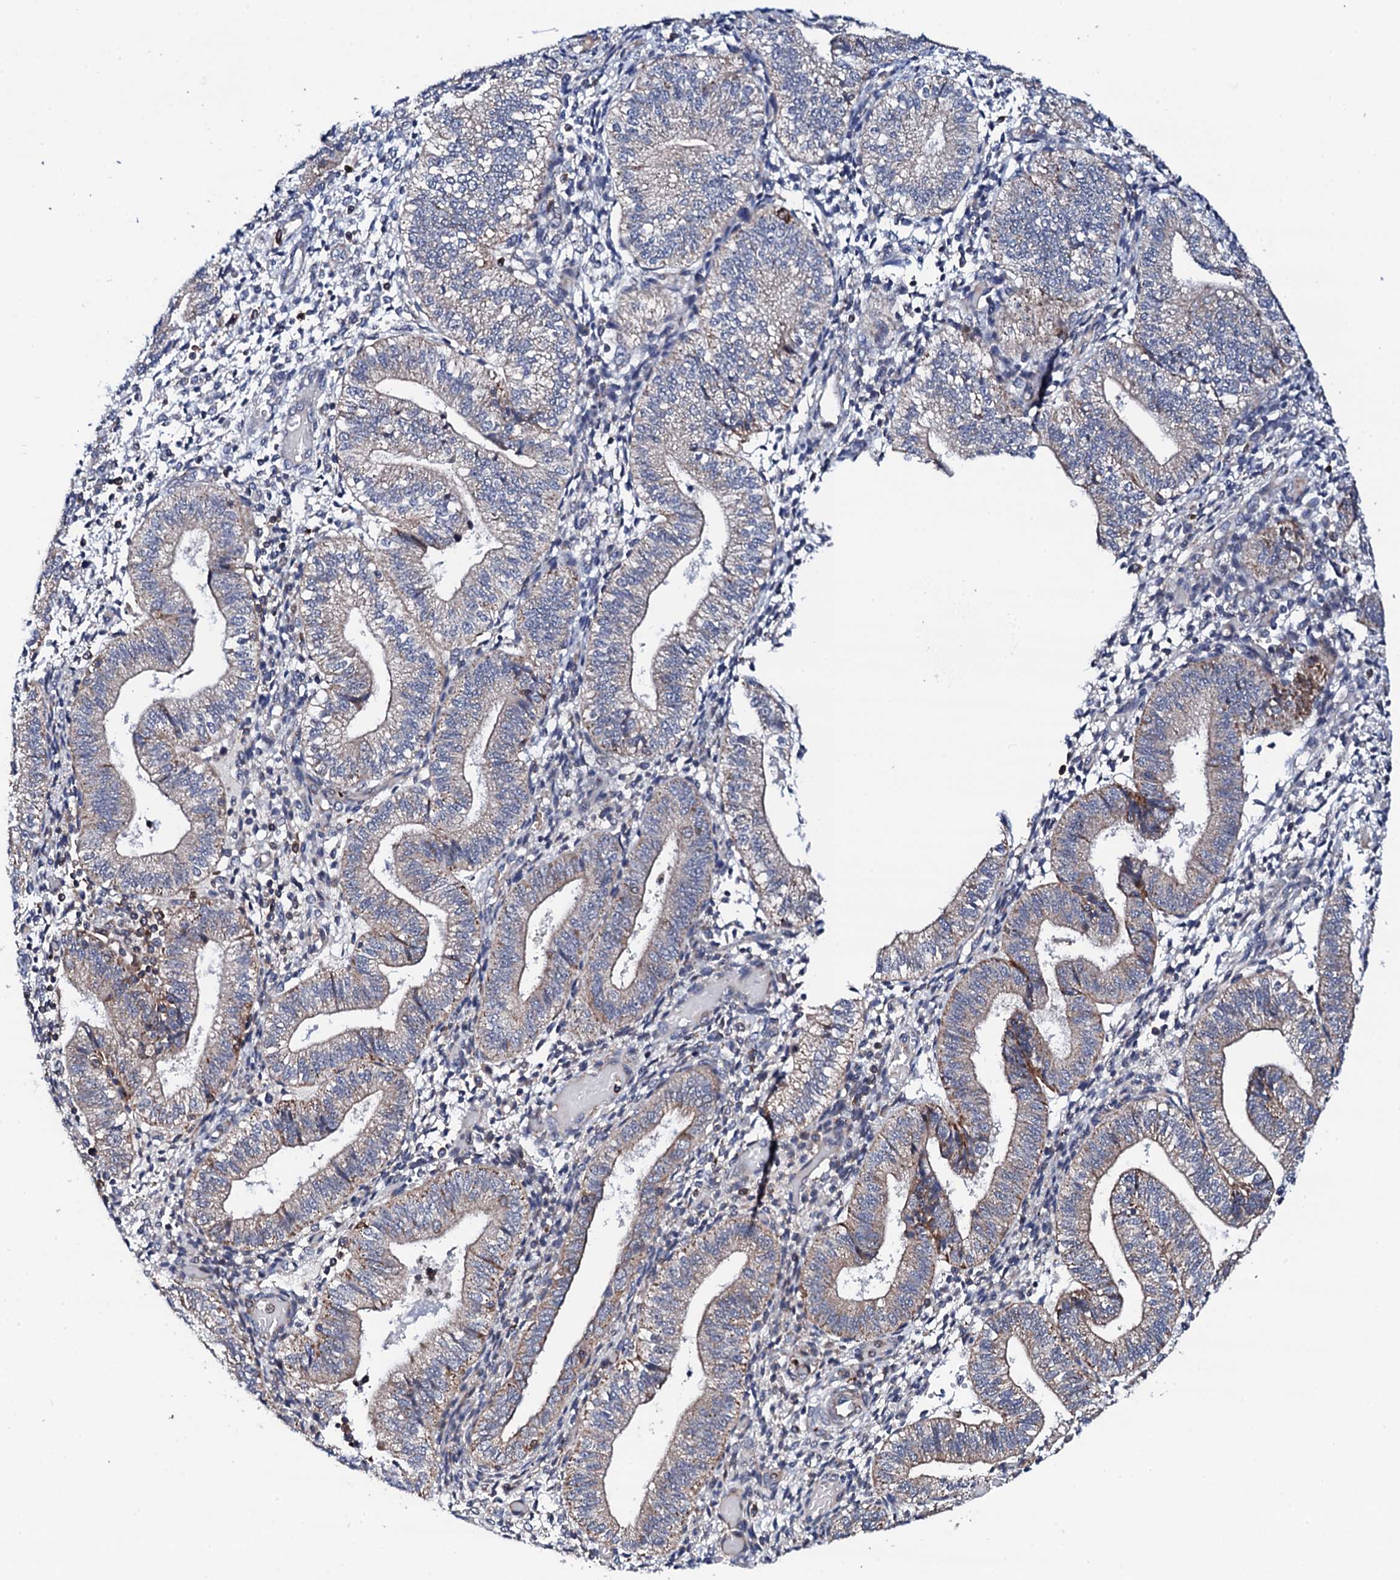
{"staining": {"intensity": "weak", "quantity": "25%-75%", "location": "cytoplasmic/membranous"}, "tissue": "endometrium", "cell_type": "Cells in endometrial stroma", "image_type": "normal", "snomed": [{"axis": "morphology", "description": "Normal tissue, NOS"}, {"axis": "topography", "description": "Endometrium"}], "caption": "Benign endometrium was stained to show a protein in brown. There is low levels of weak cytoplasmic/membranous staining in about 25%-75% of cells in endometrial stroma.", "gene": "COG4", "patient": {"sex": "female", "age": 34}}